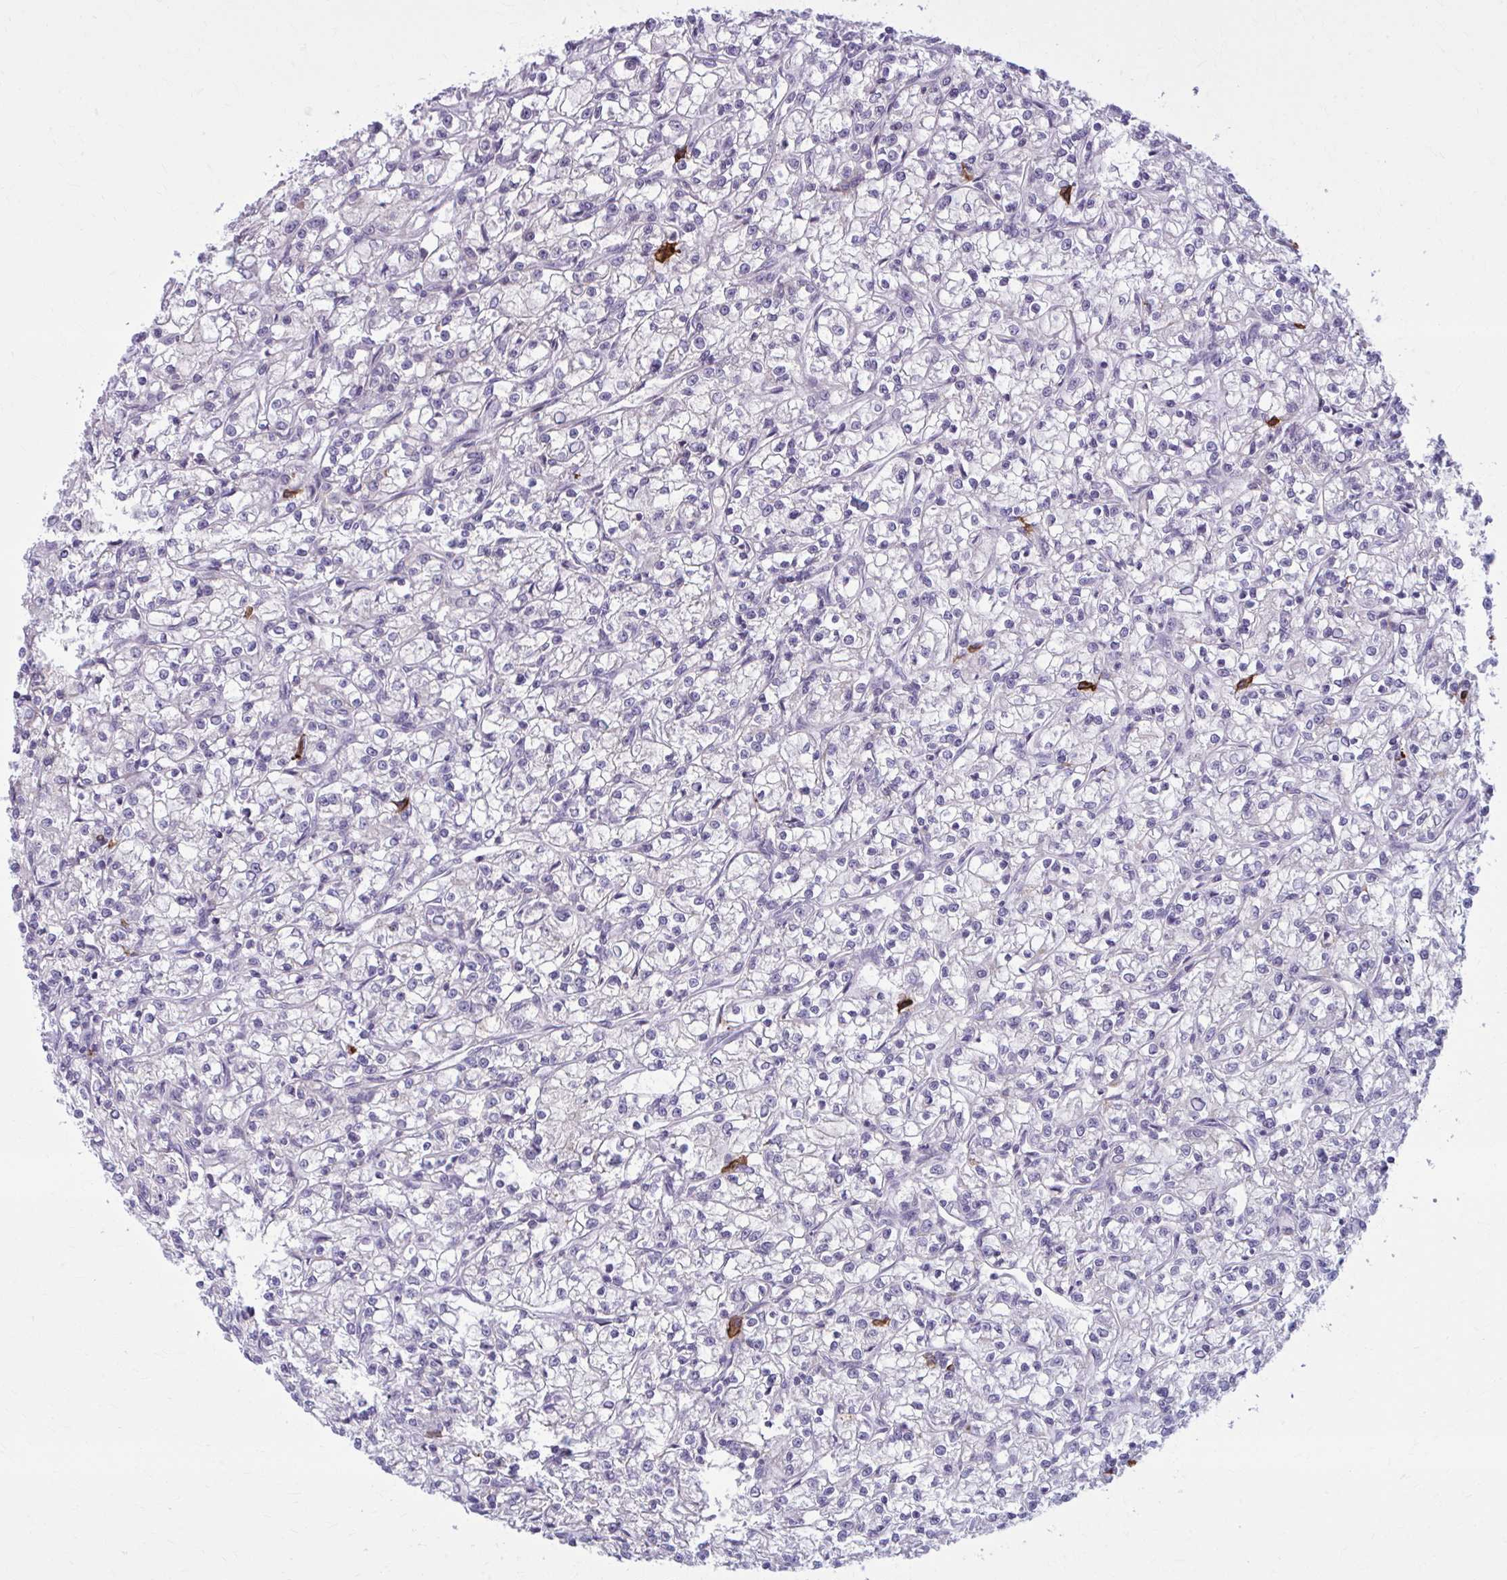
{"staining": {"intensity": "negative", "quantity": "none", "location": "none"}, "tissue": "renal cancer", "cell_type": "Tumor cells", "image_type": "cancer", "snomed": [{"axis": "morphology", "description": "Adenocarcinoma, NOS"}, {"axis": "topography", "description": "Kidney"}], "caption": "DAB (3,3'-diaminobenzidine) immunohistochemical staining of human renal cancer shows no significant expression in tumor cells. (IHC, brightfield microscopy, high magnification).", "gene": "CD38", "patient": {"sex": "female", "age": 59}}